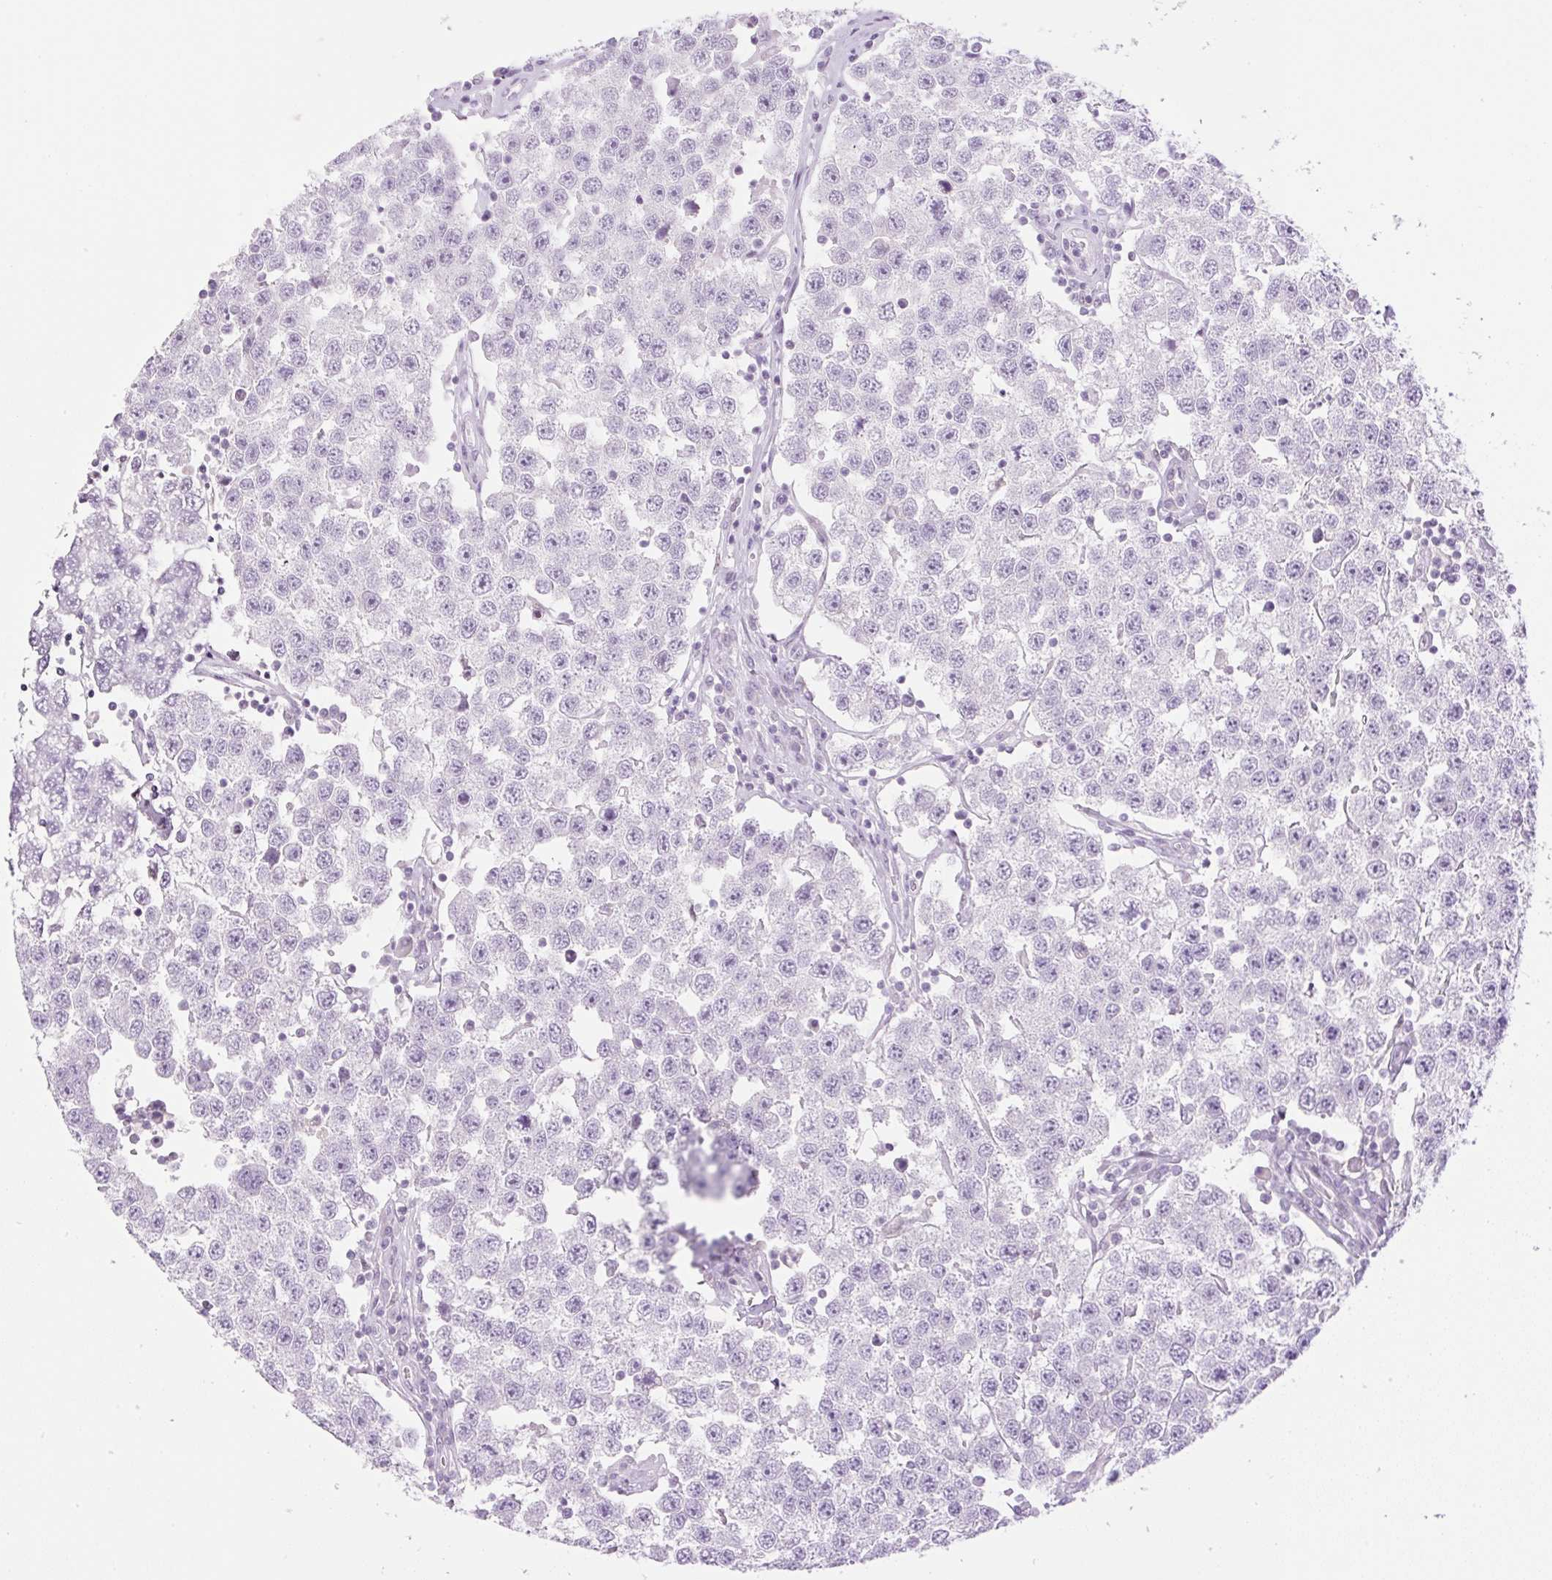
{"staining": {"intensity": "negative", "quantity": "none", "location": "none"}, "tissue": "testis cancer", "cell_type": "Tumor cells", "image_type": "cancer", "snomed": [{"axis": "morphology", "description": "Seminoma, NOS"}, {"axis": "topography", "description": "Testis"}], "caption": "IHC image of neoplastic tissue: testis cancer (seminoma) stained with DAB exhibits no significant protein staining in tumor cells.", "gene": "SP140L", "patient": {"sex": "male", "age": 34}}